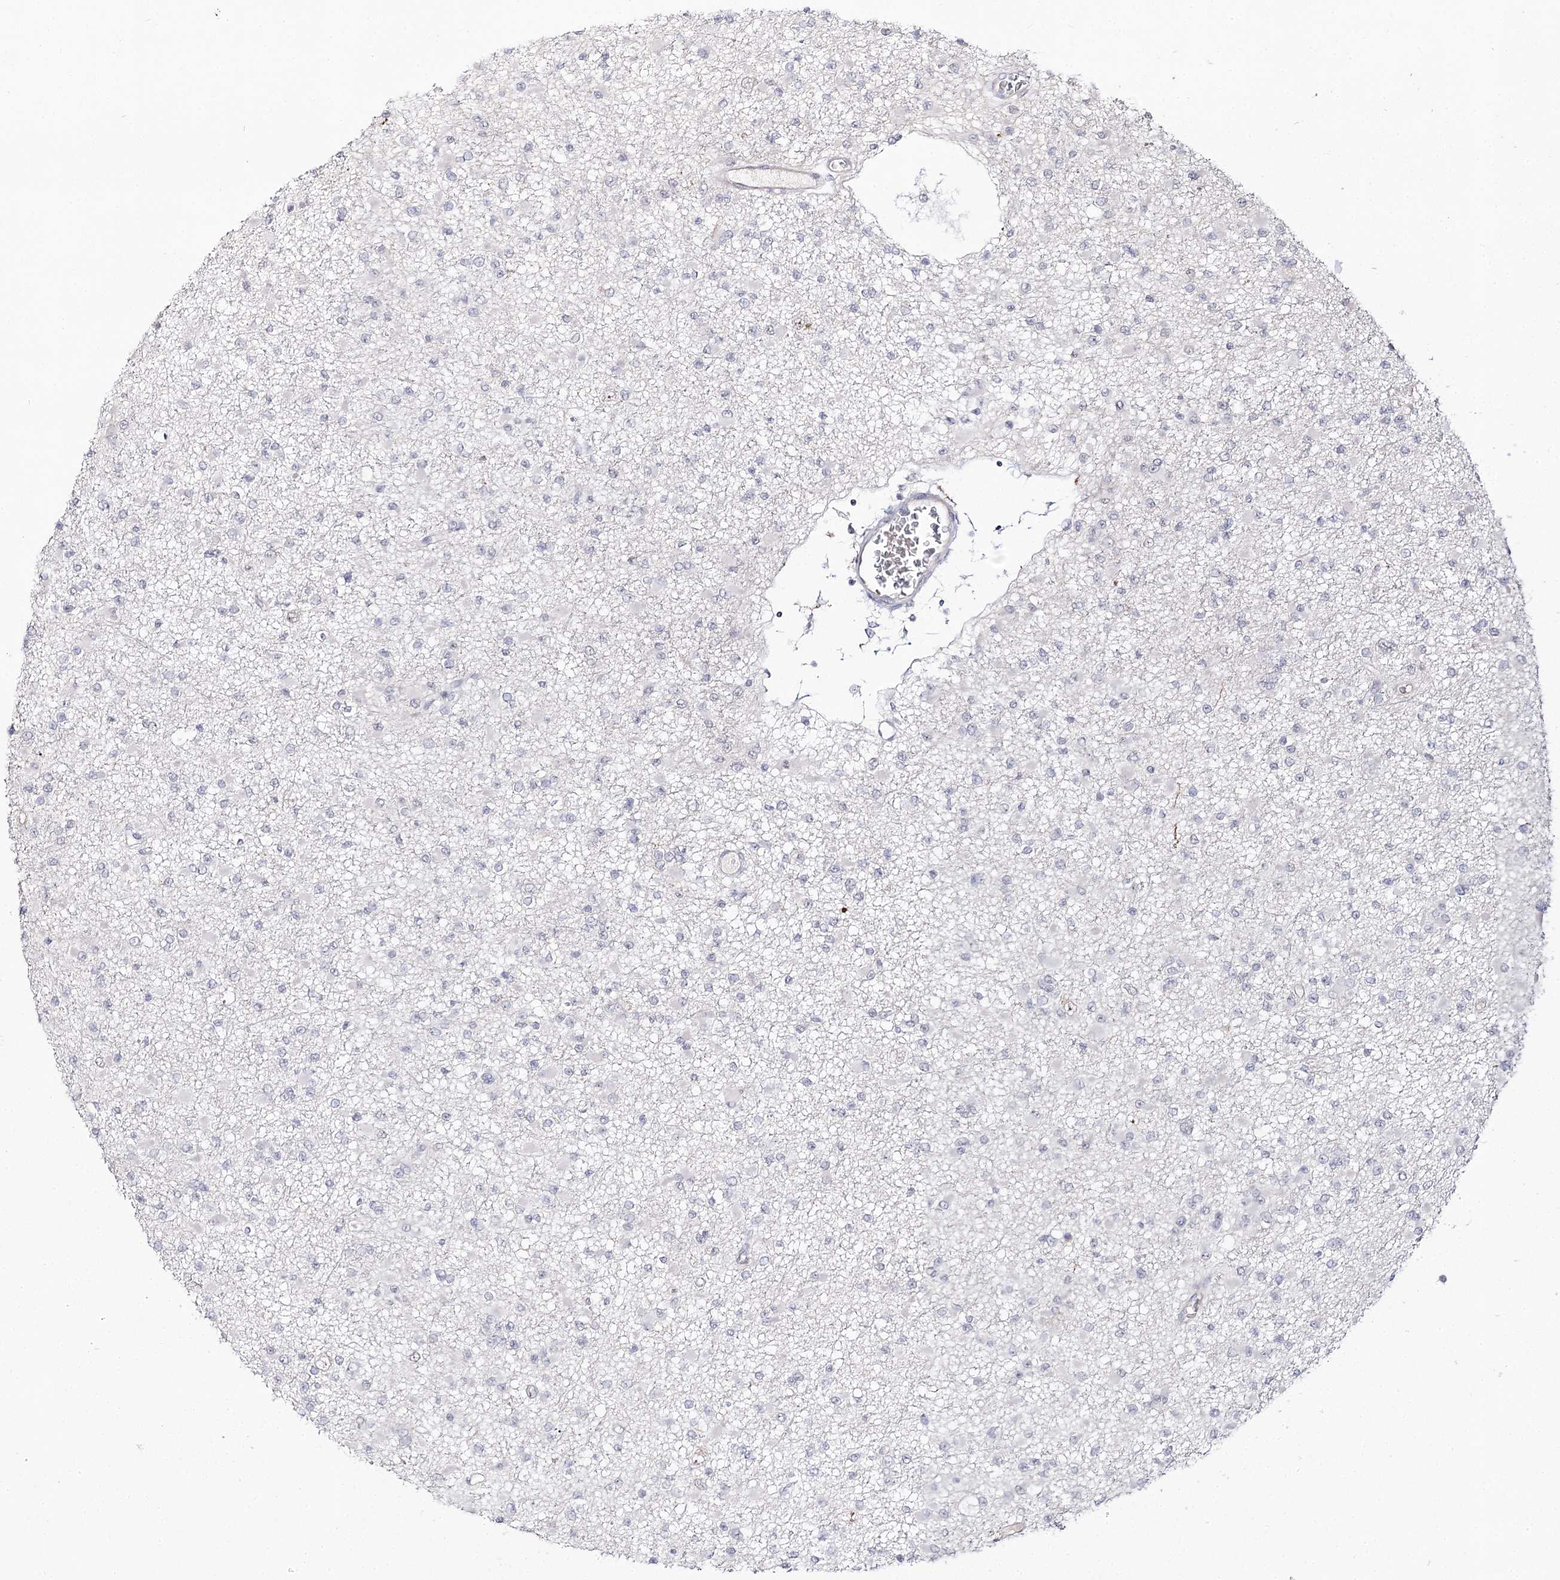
{"staining": {"intensity": "negative", "quantity": "none", "location": "none"}, "tissue": "glioma", "cell_type": "Tumor cells", "image_type": "cancer", "snomed": [{"axis": "morphology", "description": "Glioma, malignant, Low grade"}, {"axis": "topography", "description": "Brain"}], "caption": "IHC of glioma exhibits no staining in tumor cells.", "gene": "RRP9", "patient": {"sex": "female", "age": 22}}